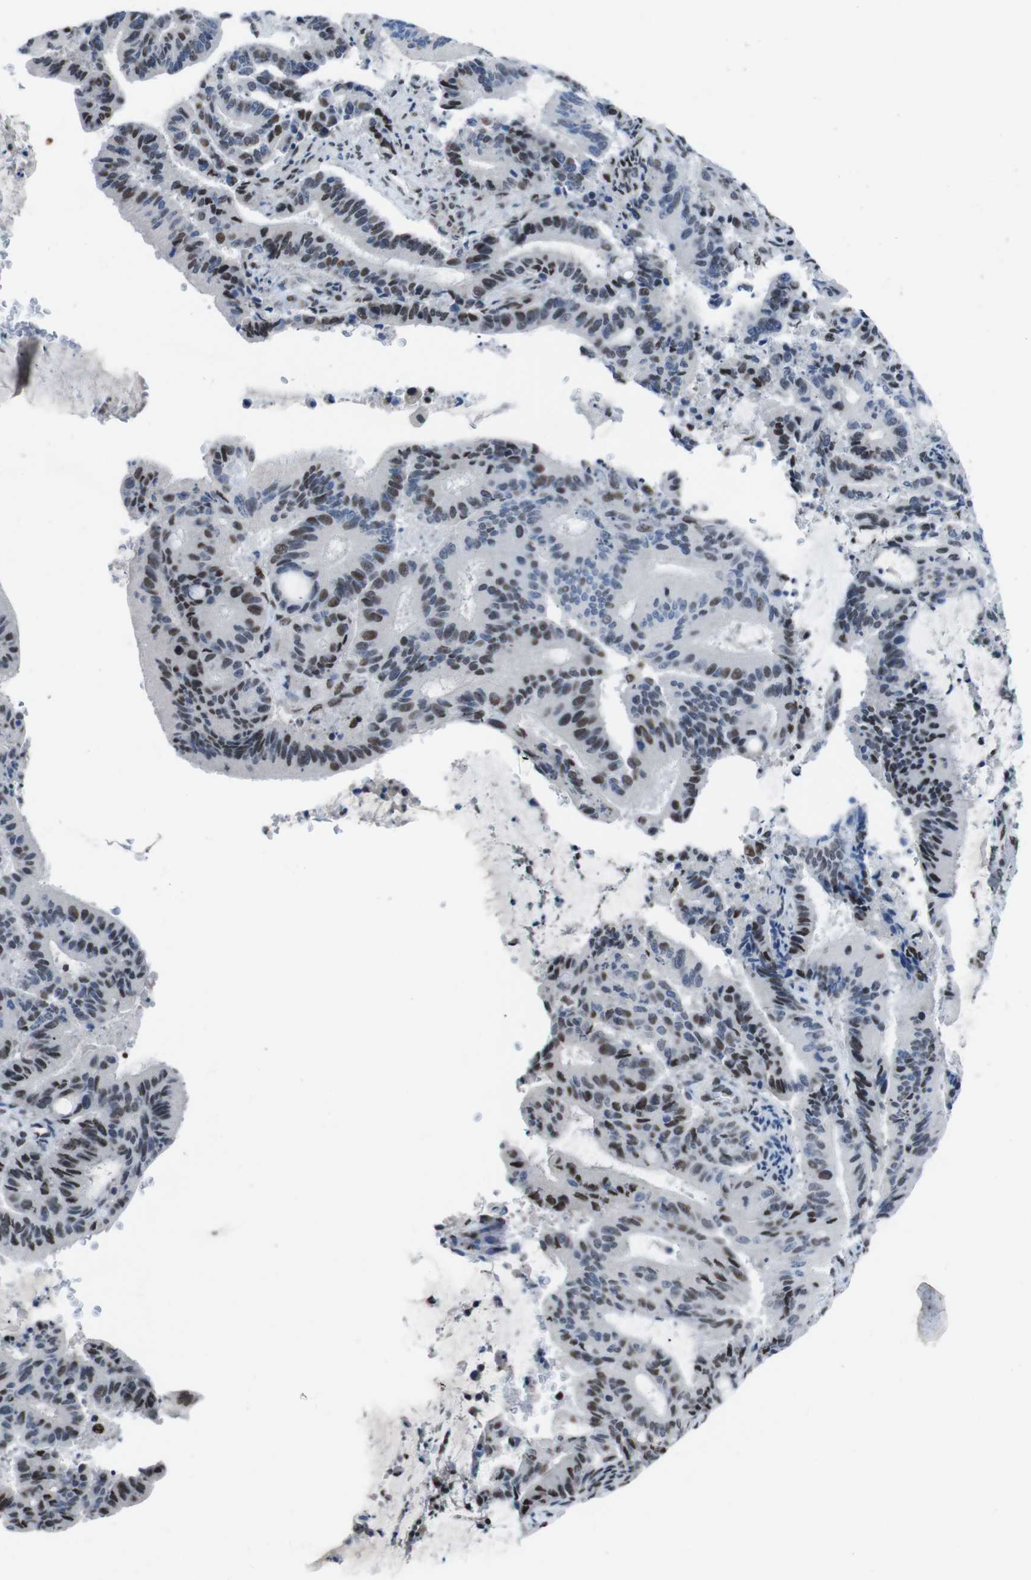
{"staining": {"intensity": "moderate", "quantity": "25%-75%", "location": "nuclear"}, "tissue": "liver cancer", "cell_type": "Tumor cells", "image_type": "cancer", "snomed": [{"axis": "morphology", "description": "Cholangiocarcinoma"}, {"axis": "topography", "description": "Liver"}], "caption": "Tumor cells show medium levels of moderate nuclear staining in about 25%-75% of cells in liver cancer.", "gene": "PIP4P2", "patient": {"sex": "female", "age": 73}}